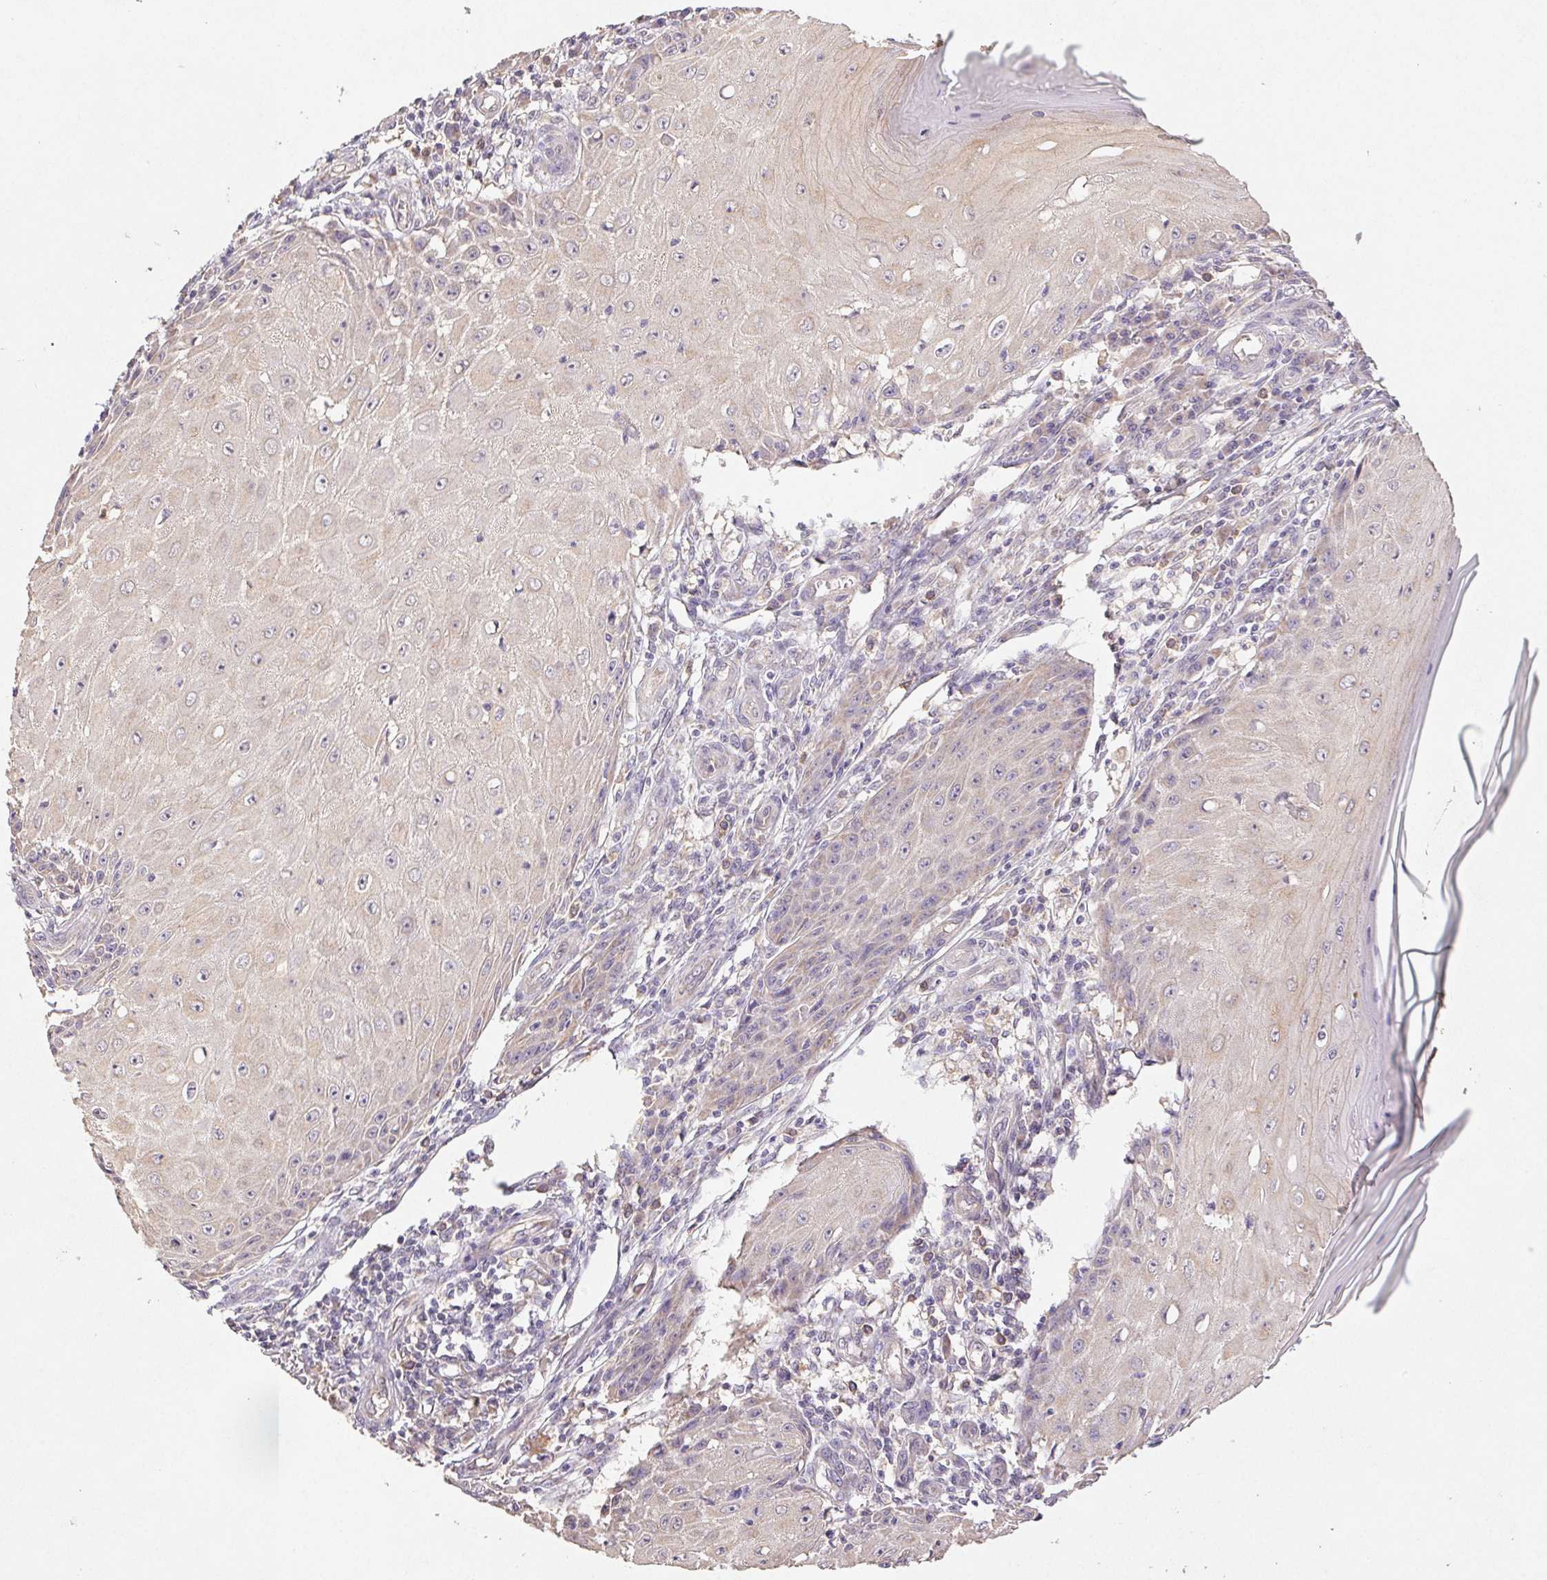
{"staining": {"intensity": "weak", "quantity": "25%-75%", "location": "cytoplasmic/membranous"}, "tissue": "skin cancer", "cell_type": "Tumor cells", "image_type": "cancer", "snomed": [{"axis": "morphology", "description": "Squamous cell carcinoma, NOS"}, {"axis": "topography", "description": "Skin"}], "caption": "Weak cytoplasmic/membranous staining is appreciated in about 25%-75% of tumor cells in skin cancer.", "gene": "RAB11A", "patient": {"sex": "female", "age": 73}}